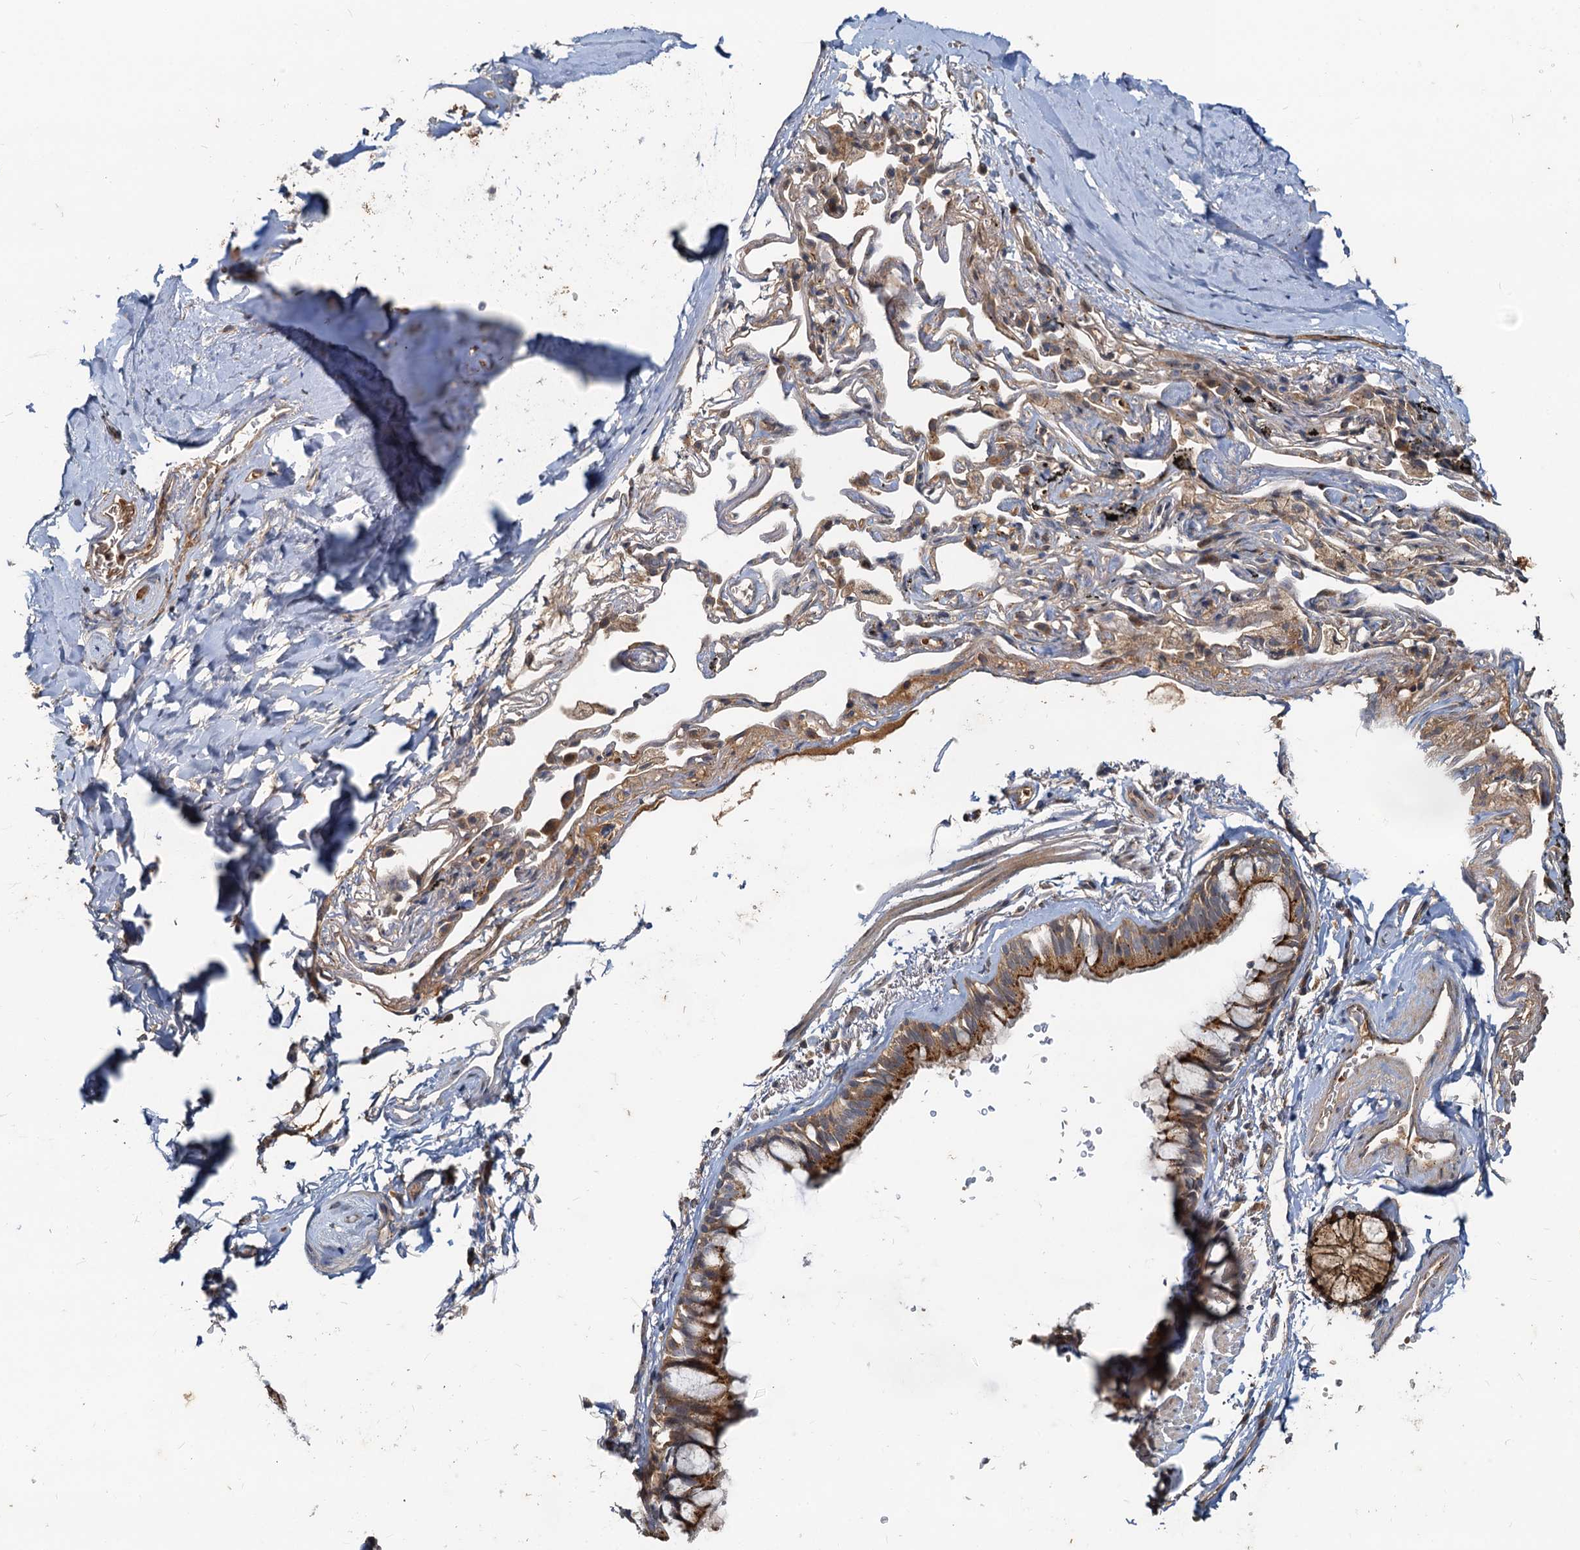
{"staining": {"intensity": "negative", "quantity": "none", "location": "none"}, "tissue": "adipose tissue", "cell_type": "Adipocytes", "image_type": "normal", "snomed": [{"axis": "morphology", "description": "Normal tissue, NOS"}, {"axis": "topography", "description": "Lymph node"}, {"axis": "topography", "description": "Bronchus"}], "caption": "Micrograph shows no protein positivity in adipocytes of unremarkable adipose tissue.", "gene": "CEP68", "patient": {"sex": "male", "age": 63}}